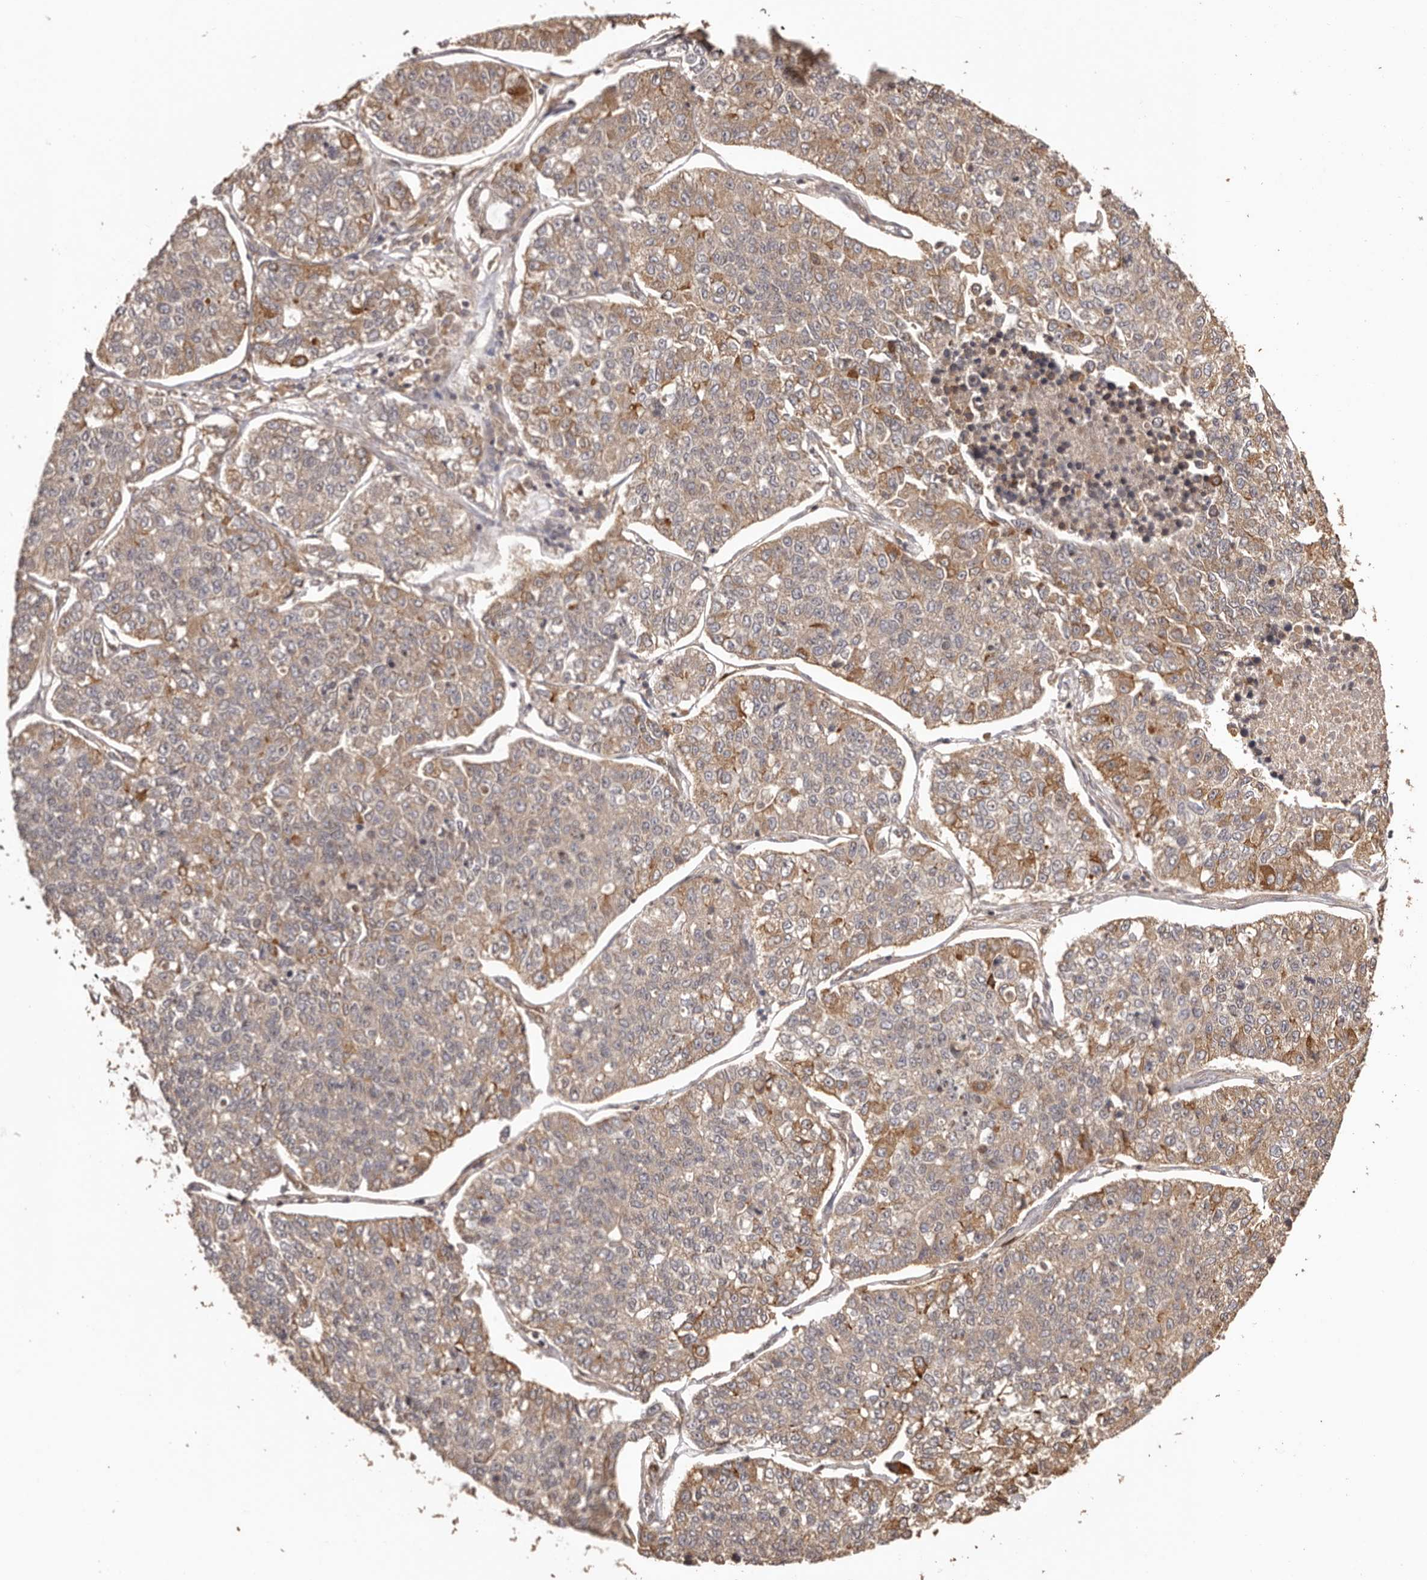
{"staining": {"intensity": "moderate", "quantity": "<25%", "location": "cytoplasmic/membranous"}, "tissue": "lung cancer", "cell_type": "Tumor cells", "image_type": "cancer", "snomed": [{"axis": "morphology", "description": "Adenocarcinoma, NOS"}, {"axis": "topography", "description": "Lung"}], "caption": "The image reveals a brown stain indicating the presence of a protein in the cytoplasmic/membranous of tumor cells in adenocarcinoma (lung). The staining was performed using DAB (3,3'-diaminobenzidine) to visualize the protein expression in brown, while the nuclei were stained in blue with hematoxylin (Magnification: 20x).", "gene": "UBR2", "patient": {"sex": "male", "age": 49}}